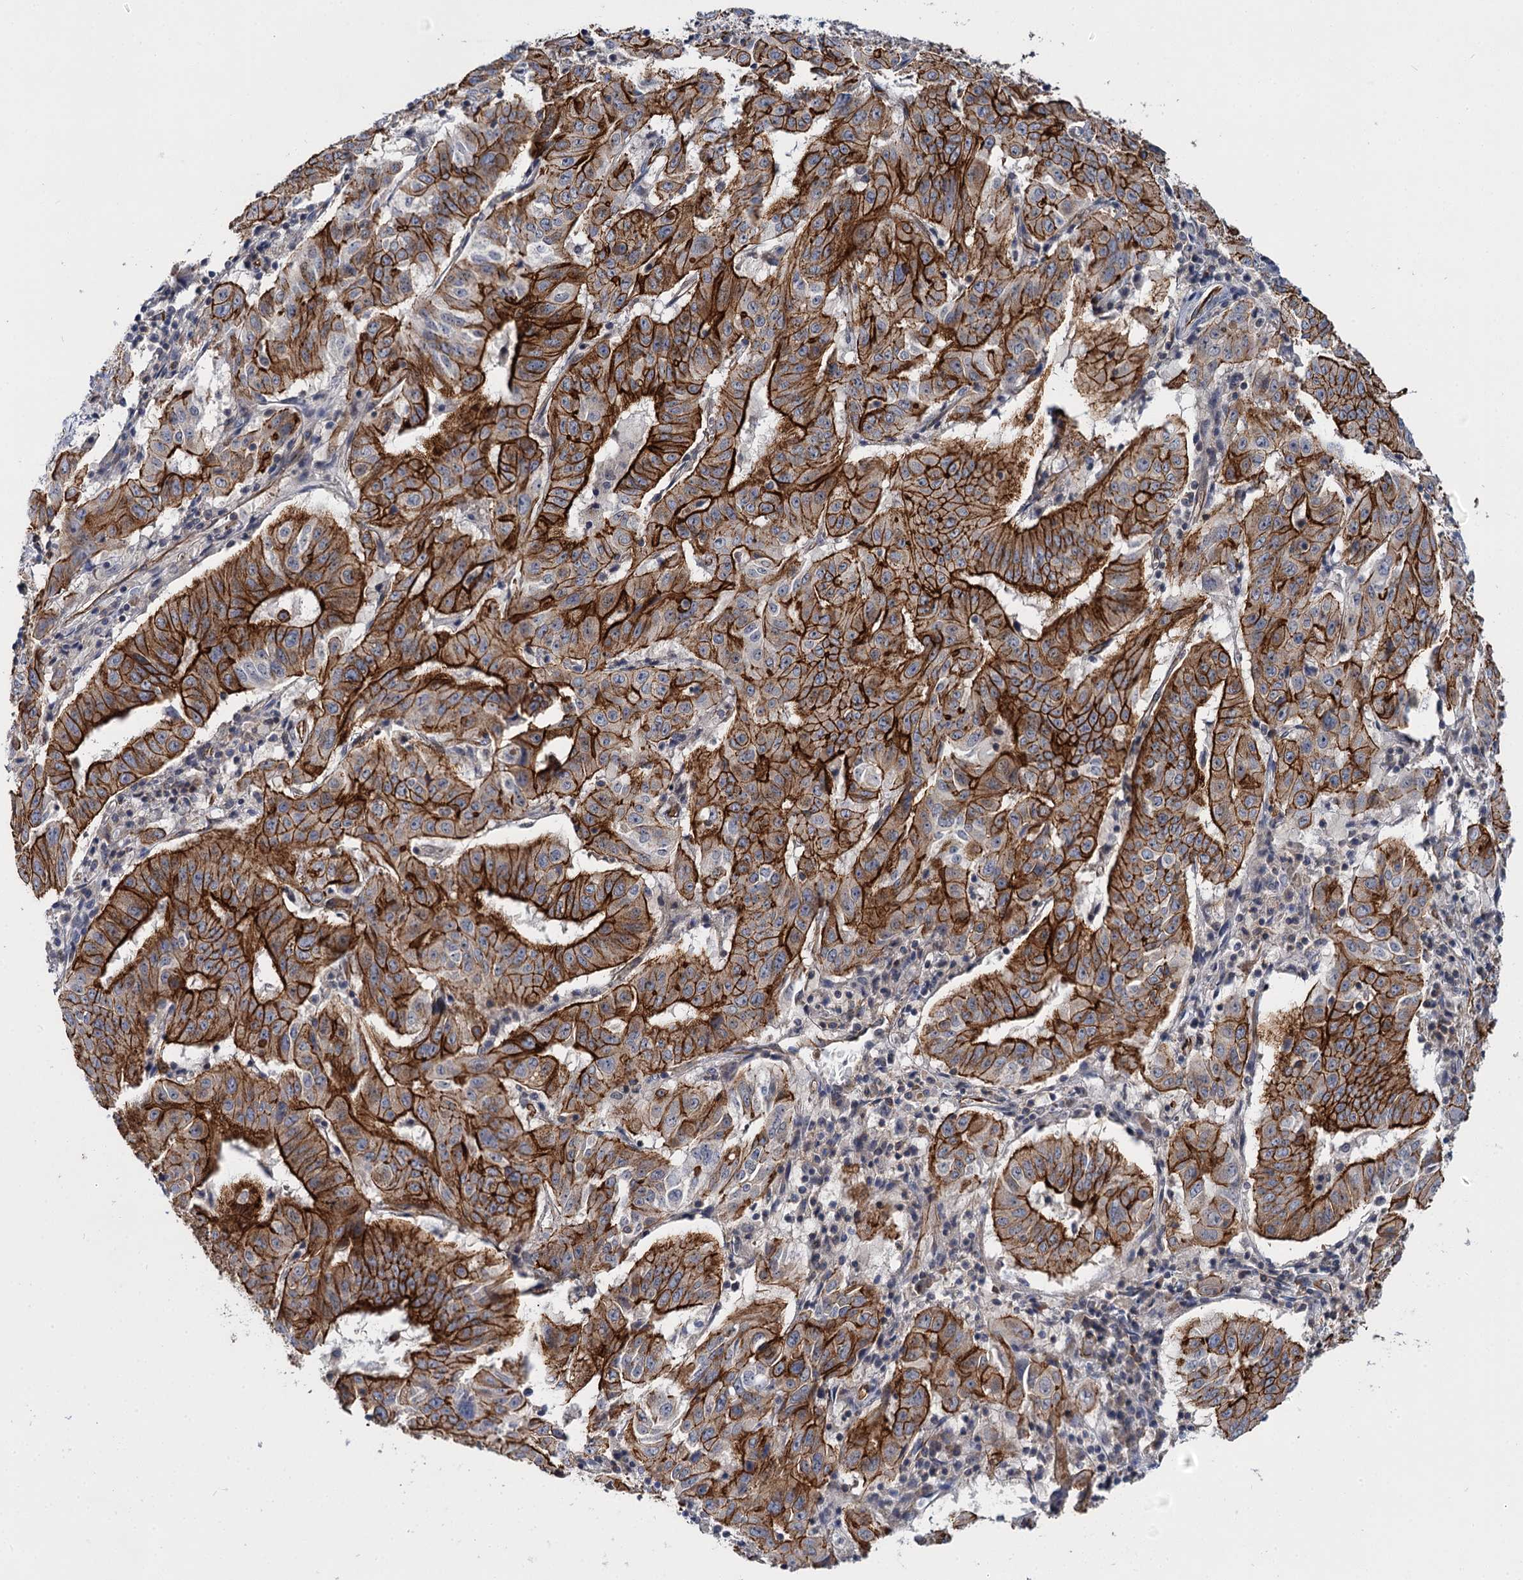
{"staining": {"intensity": "strong", "quantity": ">75%", "location": "cytoplasmic/membranous"}, "tissue": "pancreatic cancer", "cell_type": "Tumor cells", "image_type": "cancer", "snomed": [{"axis": "morphology", "description": "Adenocarcinoma, NOS"}, {"axis": "topography", "description": "Pancreas"}], "caption": "DAB immunohistochemical staining of human pancreatic cancer displays strong cytoplasmic/membranous protein expression in approximately >75% of tumor cells. (IHC, brightfield microscopy, high magnification).", "gene": "ABLIM1", "patient": {"sex": "male", "age": 63}}